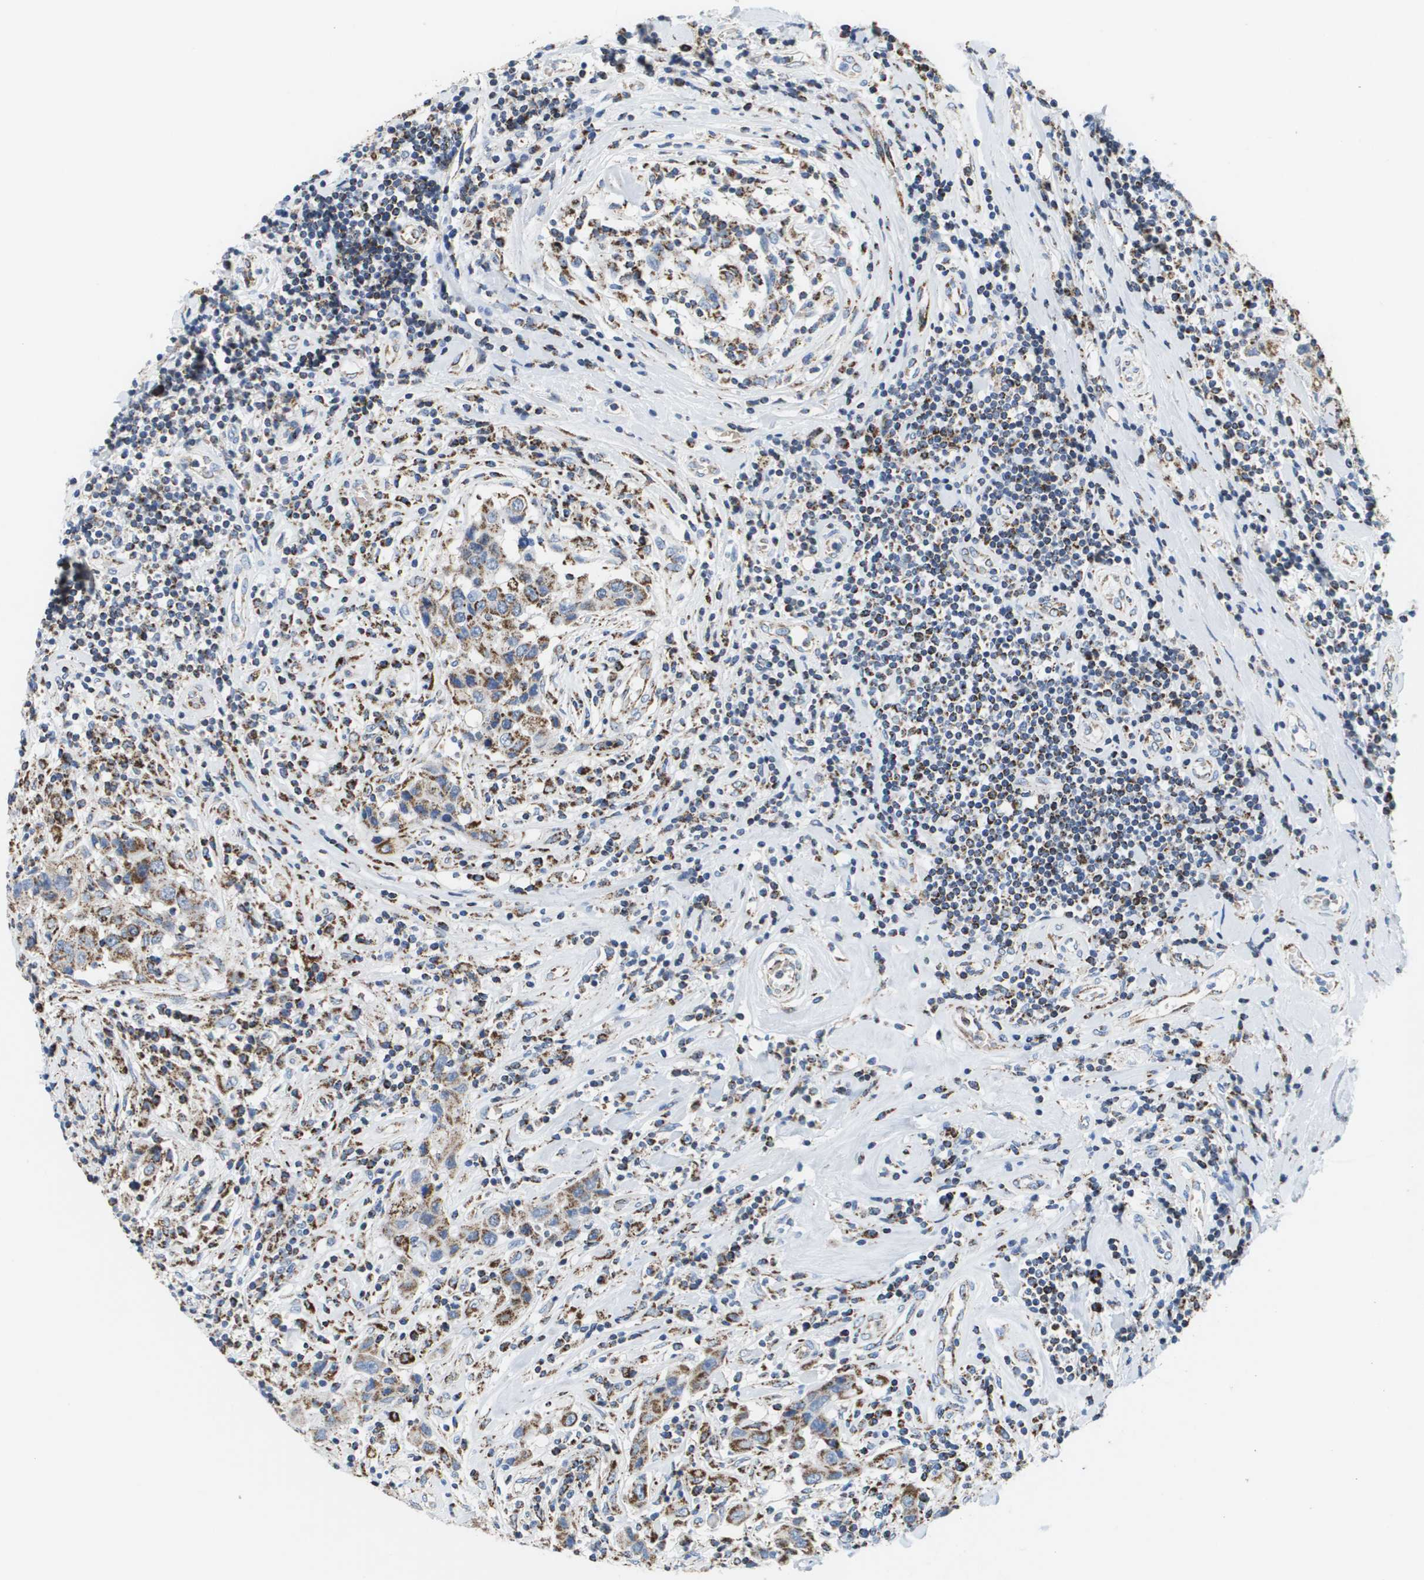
{"staining": {"intensity": "moderate", "quantity": ">75%", "location": "cytoplasmic/membranous"}, "tissue": "breast cancer", "cell_type": "Tumor cells", "image_type": "cancer", "snomed": [{"axis": "morphology", "description": "Duct carcinoma"}, {"axis": "topography", "description": "Breast"}], "caption": "This image demonstrates breast infiltrating ductal carcinoma stained with immunohistochemistry (IHC) to label a protein in brown. The cytoplasmic/membranous of tumor cells show moderate positivity for the protein. Nuclei are counter-stained blue.", "gene": "ATP5F1B", "patient": {"sex": "female", "age": 27}}